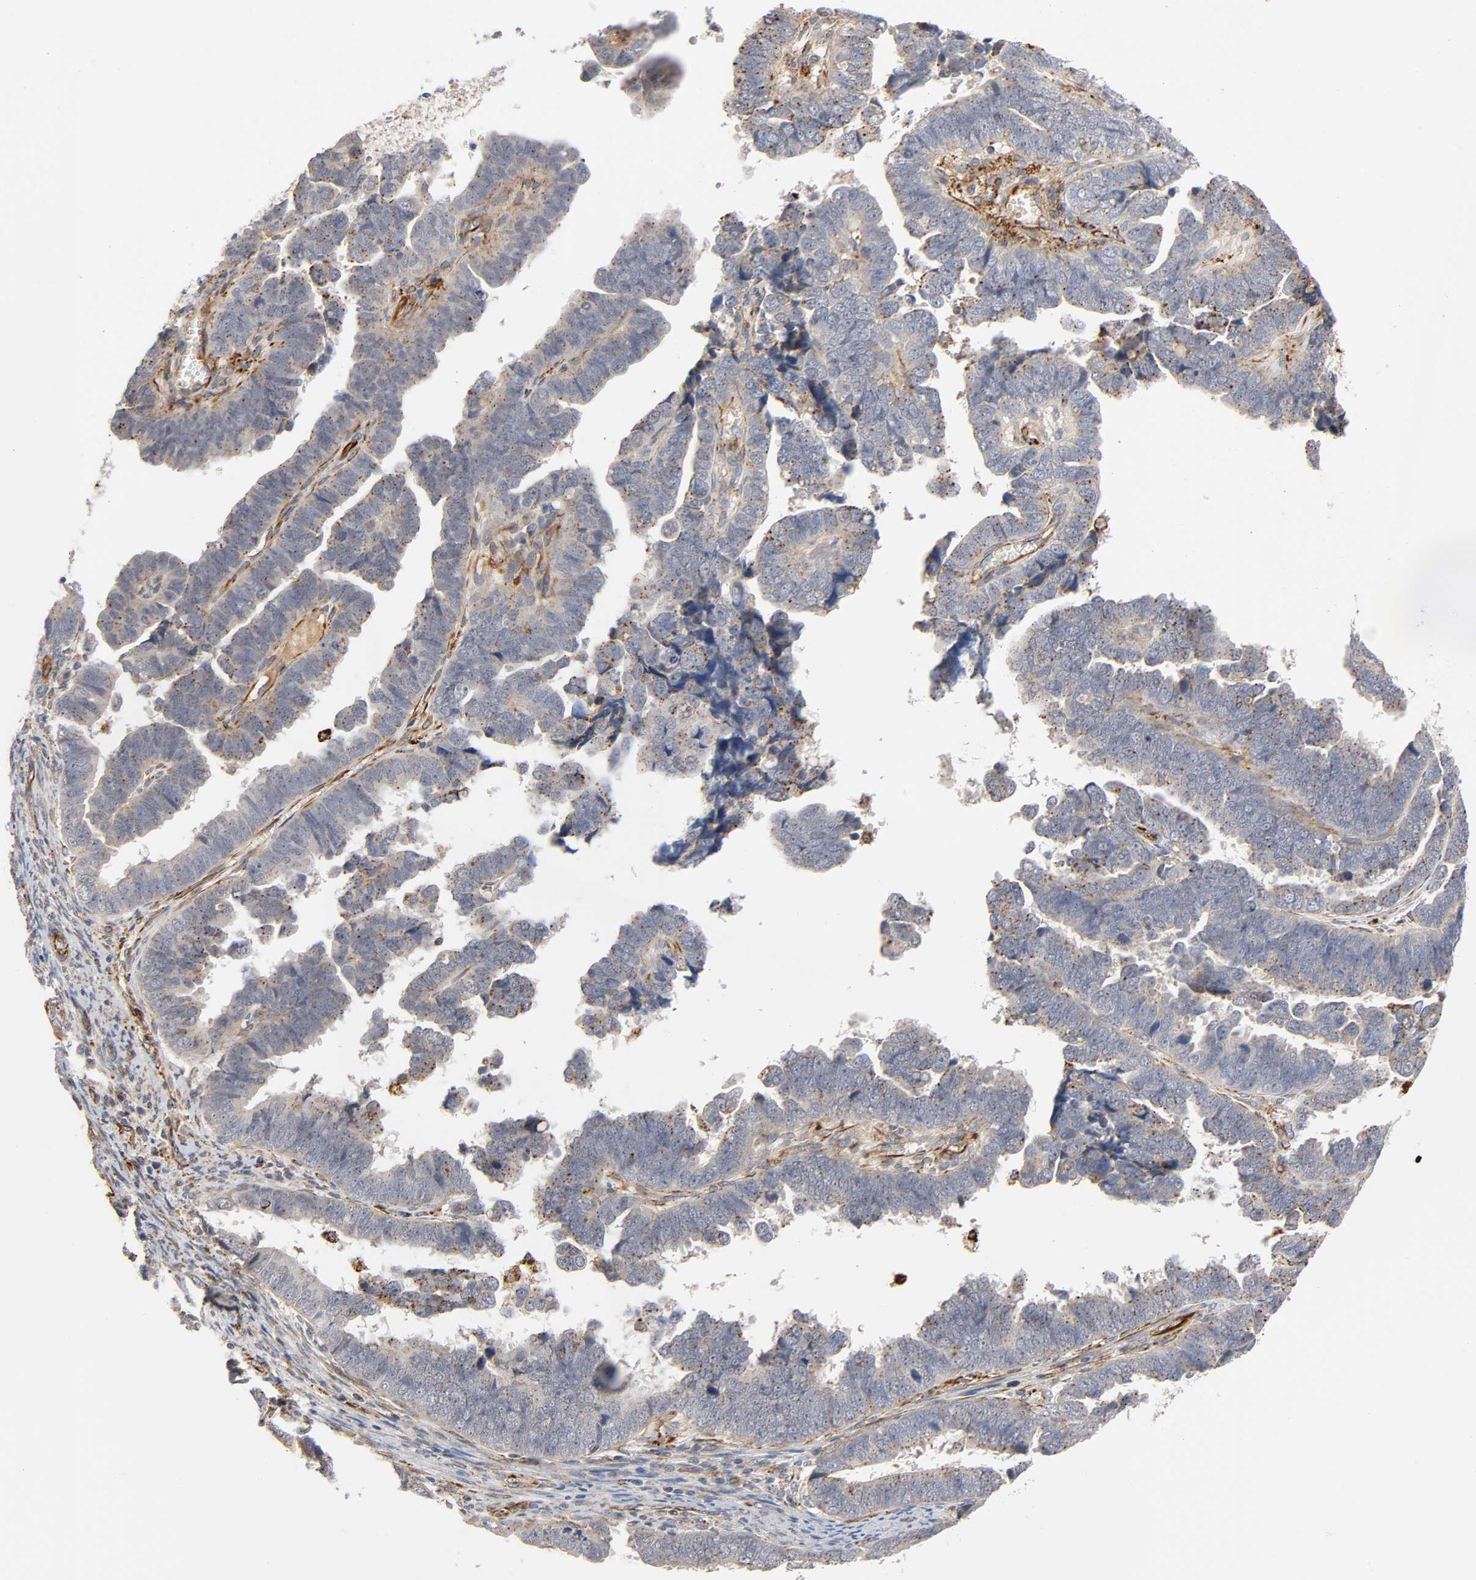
{"staining": {"intensity": "weak", "quantity": "25%-75%", "location": "cytoplasmic/membranous"}, "tissue": "endometrial cancer", "cell_type": "Tumor cells", "image_type": "cancer", "snomed": [{"axis": "morphology", "description": "Adenocarcinoma, NOS"}, {"axis": "topography", "description": "Endometrium"}], "caption": "Immunohistochemical staining of endometrial cancer exhibits low levels of weak cytoplasmic/membranous protein staining in approximately 25%-75% of tumor cells. (DAB IHC with brightfield microscopy, high magnification).", "gene": "REEP6", "patient": {"sex": "female", "age": 75}}